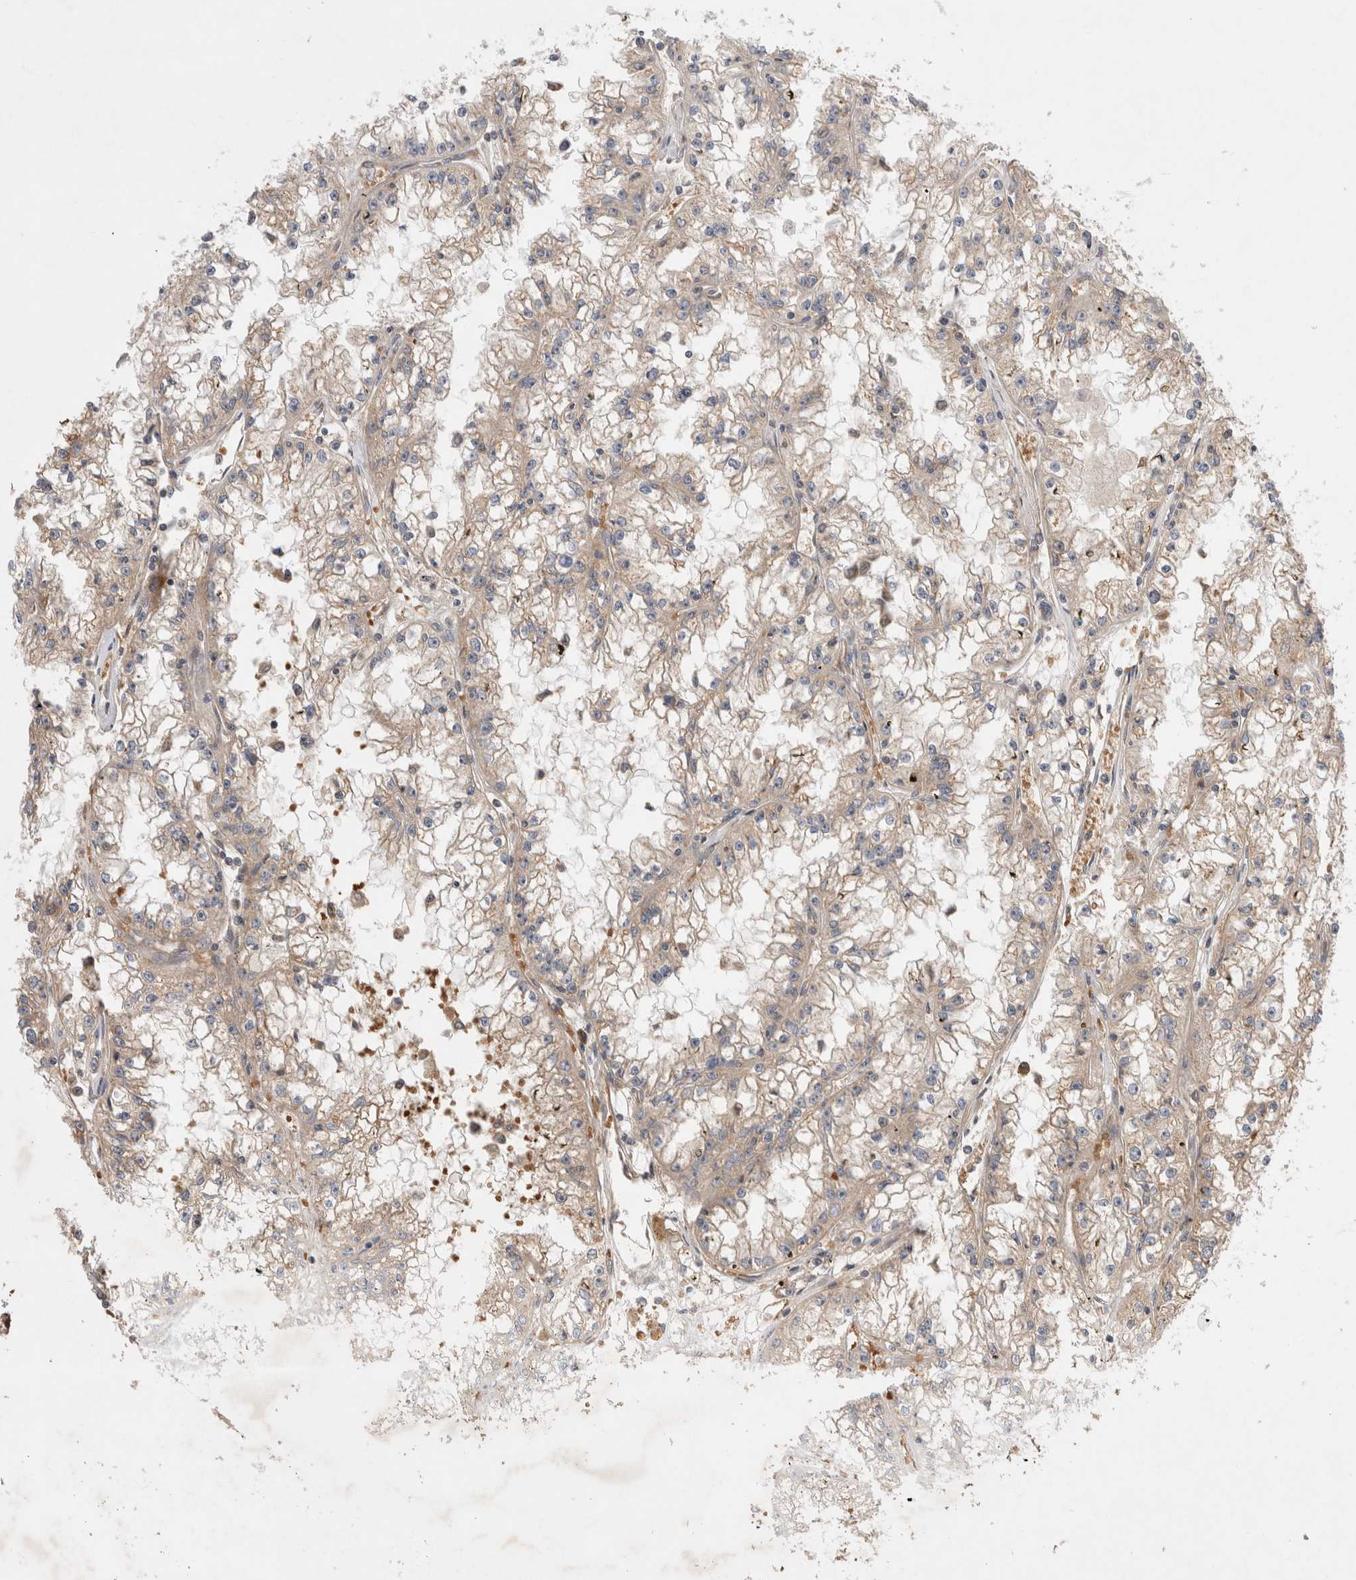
{"staining": {"intensity": "weak", "quantity": "<25%", "location": "cytoplasmic/membranous"}, "tissue": "renal cancer", "cell_type": "Tumor cells", "image_type": "cancer", "snomed": [{"axis": "morphology", "description": "Adenocarcinoma, NOS"}, {"axis": "topography", "description": "Kidney"}], "caption": "A photomicrograph of human adenocarcinoma (renal) is negative for staining in tumor cells. The staining is performed using DAB brown chromogen with nuclei counter-stained in using hematoxylin.", "gene": "EIF3E", "patient": {"sex": "male", "age": 56}}